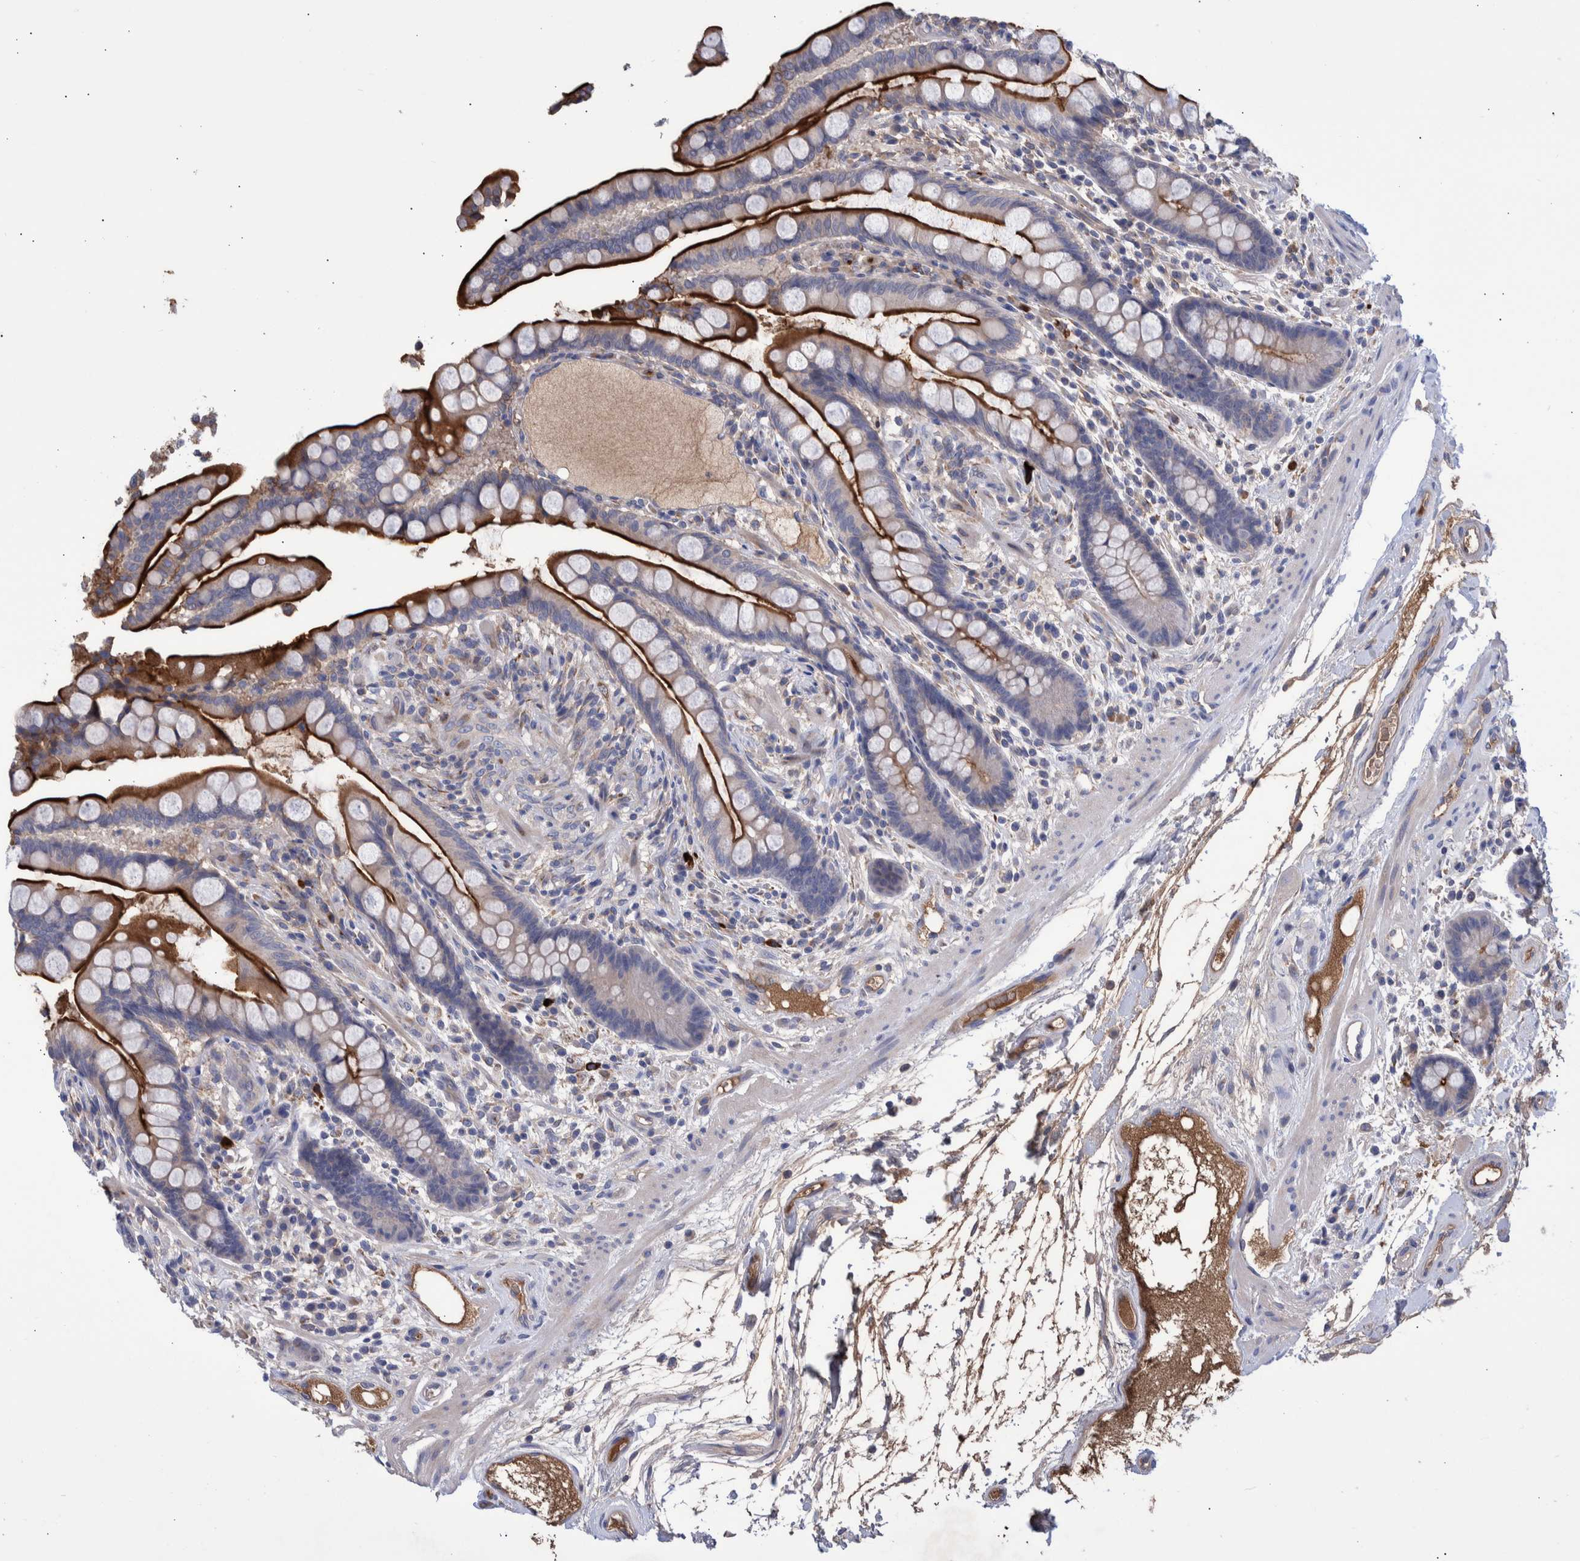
{"staining": {"intensity": "weak", "quantity": ">75%", "location": "cytoplasmic/membranous"}, "tissue": "colon", "cell_type": "Endothelial cells", "image_type": "normal", "snomed": [{"axis": "morphology", "description": "Normal tissue, NOS"}, {"axis": "topography", "description": "Colon"}], "caption": "A histopathology image of colon stained for a protein reveals weak cytoplasmic/membranous brown staining in endothelial cells.", "gene": "DLL4", "patient": {"sex": "male", "age": 73}}